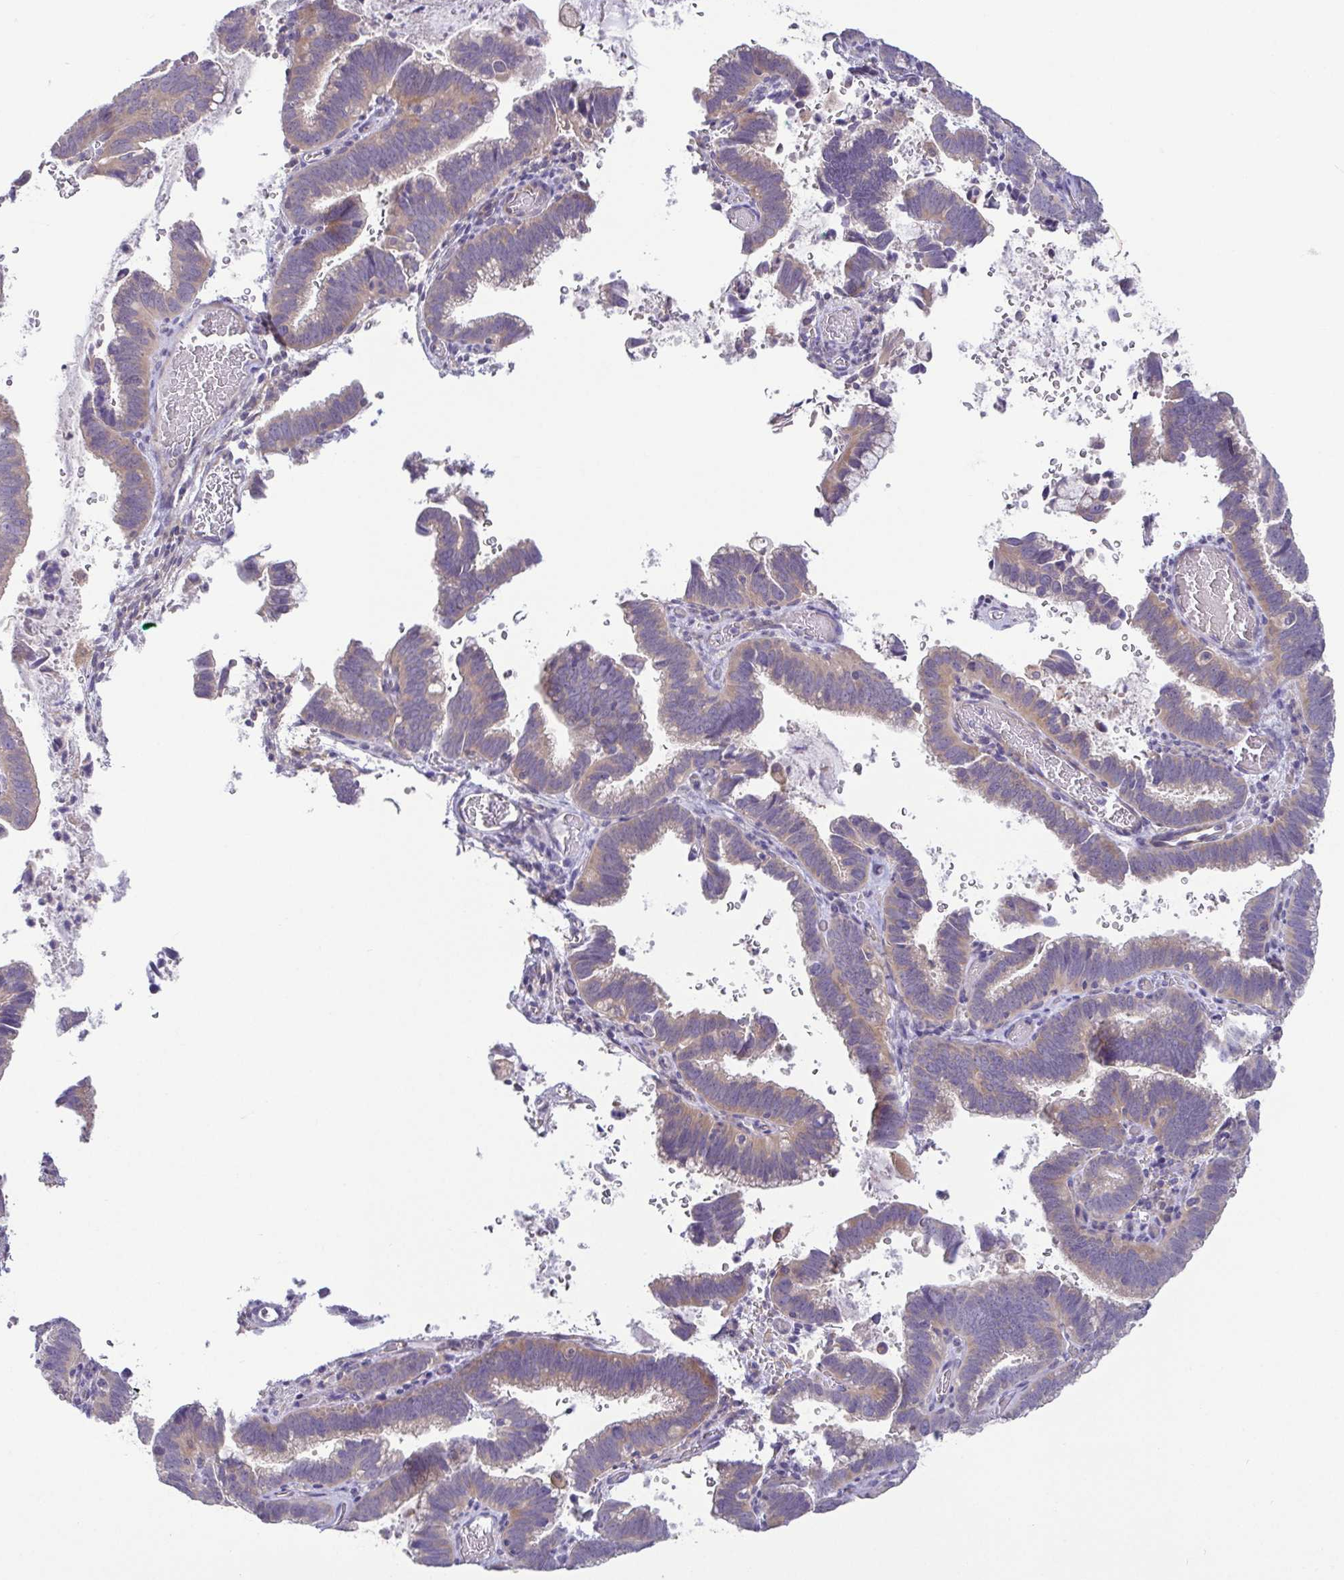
{"staining": {"intensity": "weak", "quantity": "<25%", "location": "cytoplasmic/membranous"}, "tissue": "cervical cancer", "cell_type": "Tumor cells", "image_type": "cancer", "snomed": [{"axis": "morphology", "description": "Adenocarcinoma, NOS"}, {"axis": "topography", "description": "Cervix"}], "caption": "Immunohistochemical staining of human cervical cancer exhibits no significant expression in tumor cells.", "gene": "LMF2", "patient": {"sex": "female", "age": 61}}